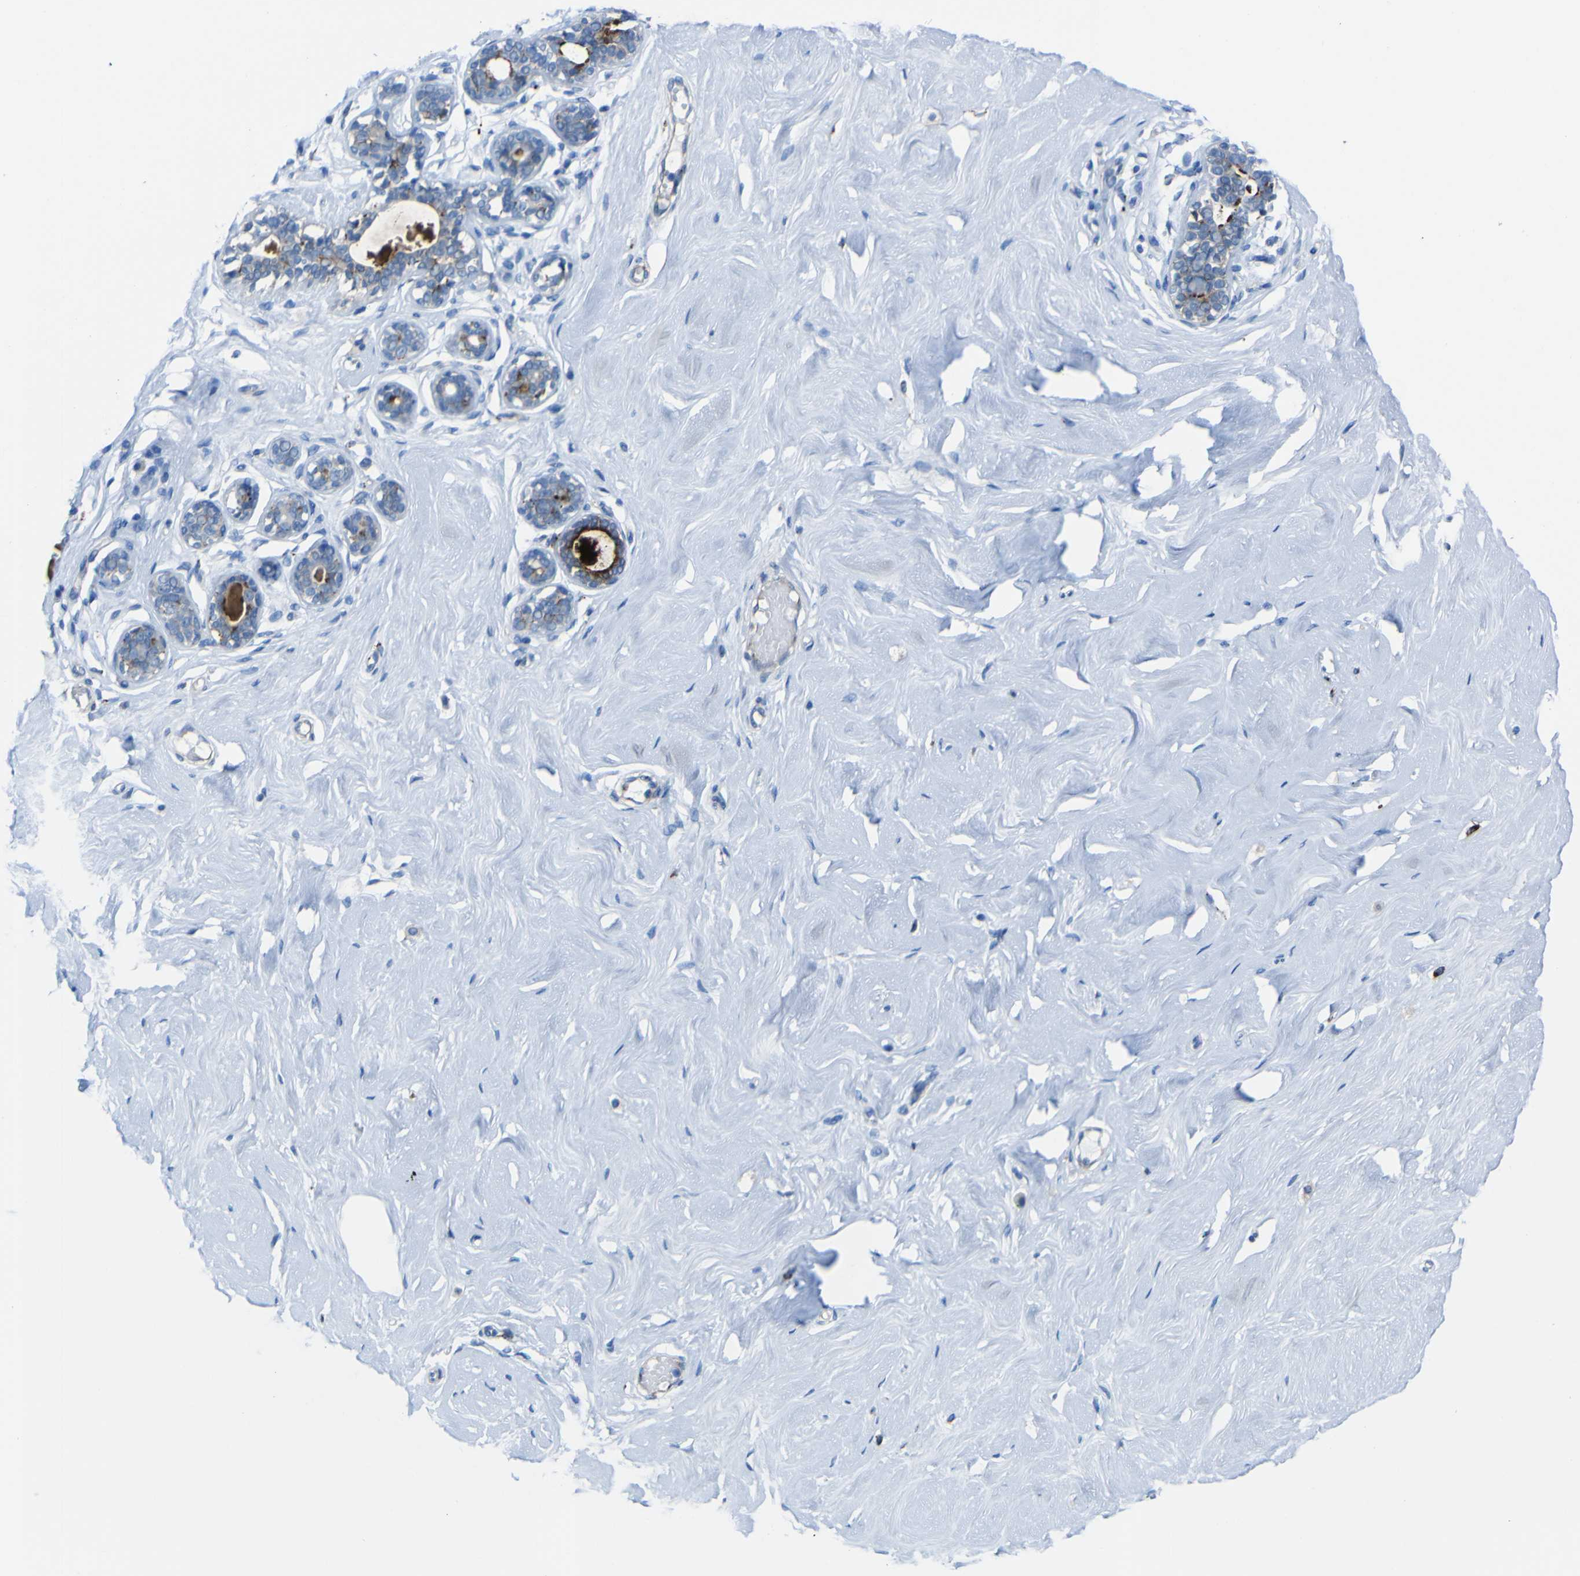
{"staining": {"intensity": "negative", "quantity": "none", "location": "none"}, "tissue": "breast", "cell_type": "Adipocytes", "image_type": "normal", "snomed": [{"axis": "morphology", "description": "Normal tissue, NOS"}, {"axis": "topography", "description": "Breast"}], "caption": "This is an immunohistochemistry (IHC) image of benign human breast. There is no positivity in adipocytes.", "gene": "CST3", "patient": {"sex": "female", "age": 23}}